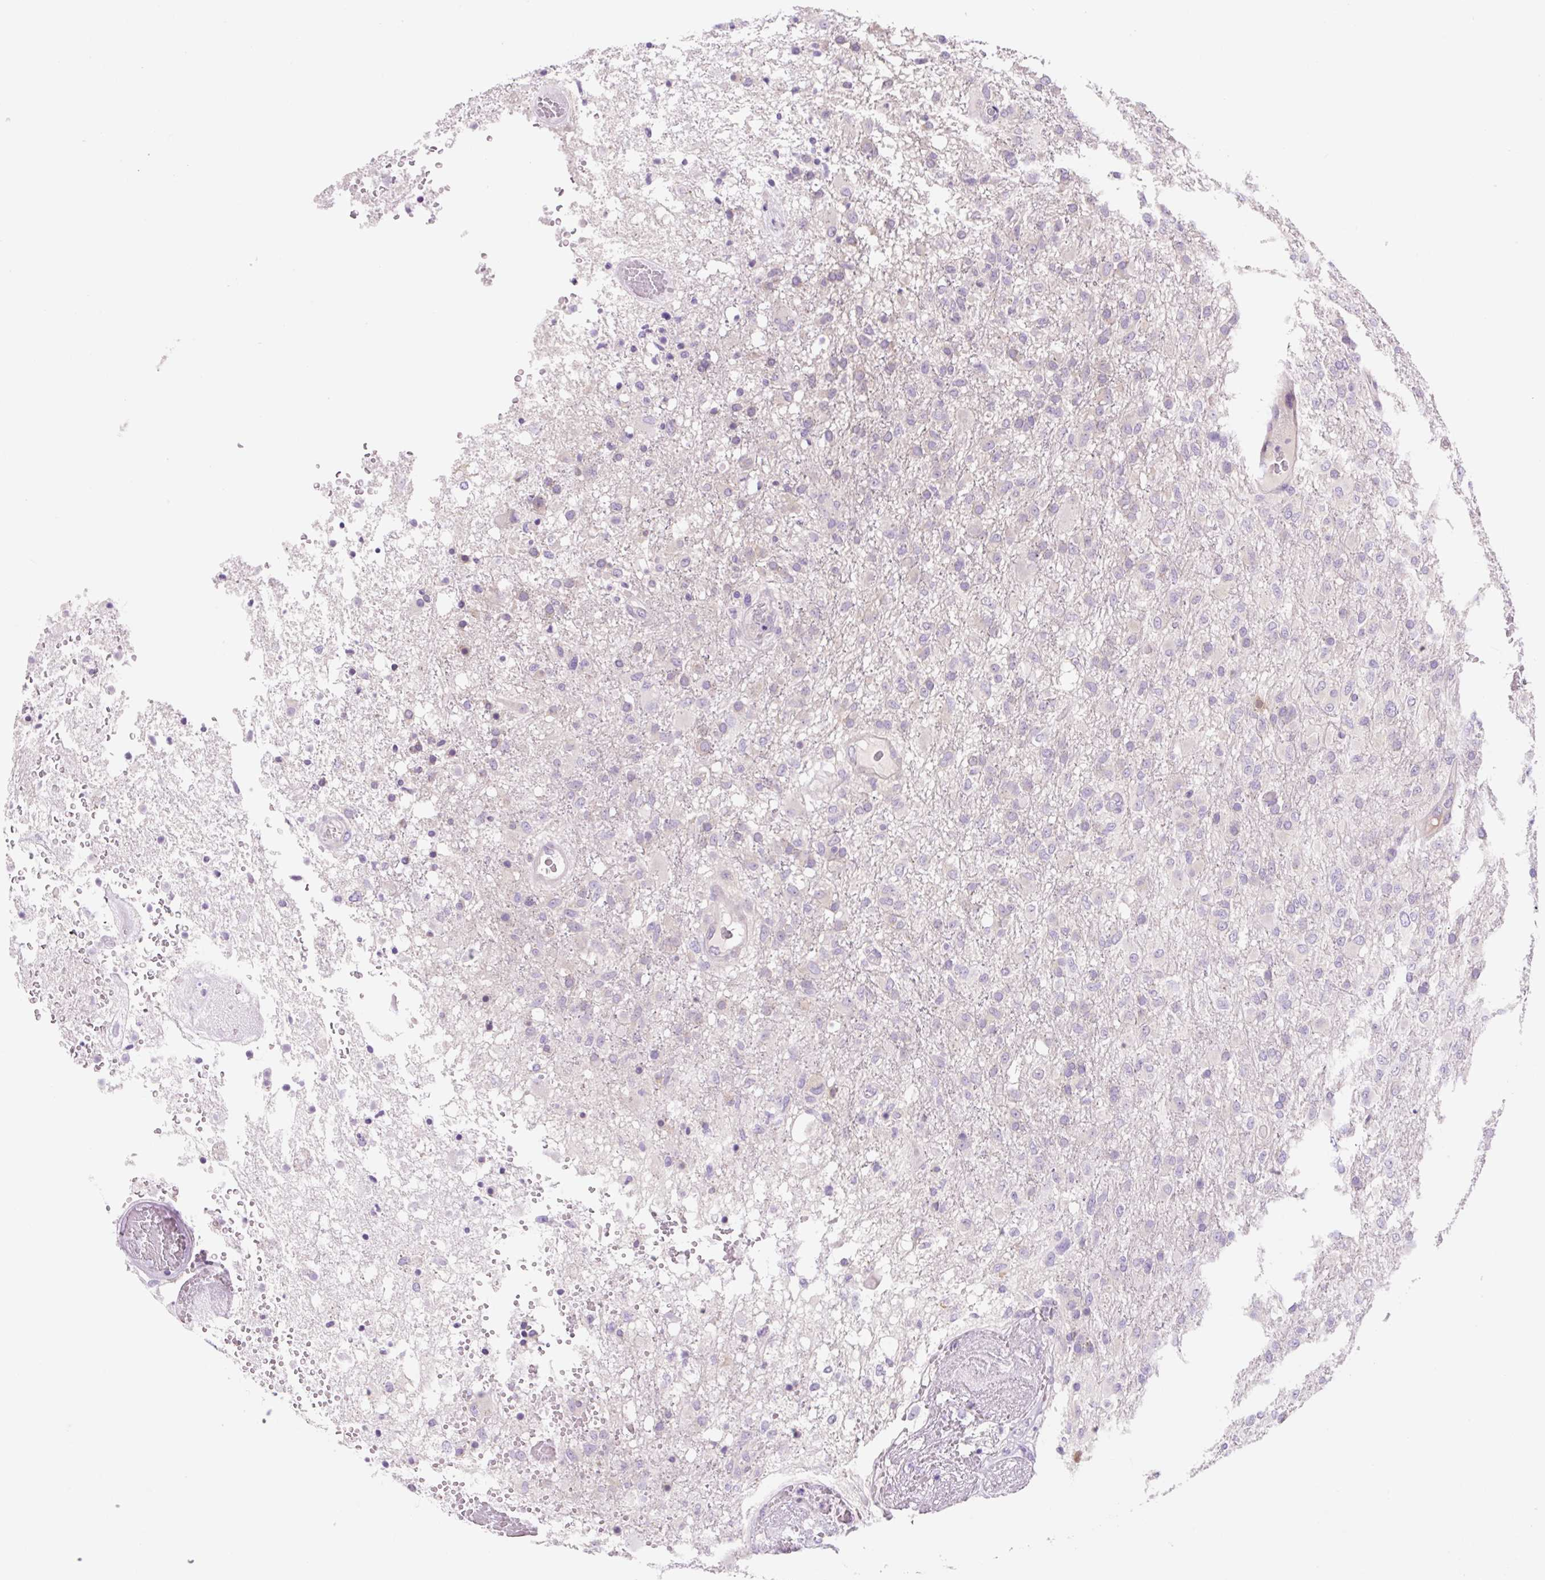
{"staining": {"intensity": "negative", "quantity": "none", "location": "none"}, "tissue": "glioma", "cell_type": "Tumor cells", "image_type": "cancer", "snomed": [{"axis": "morphology", "description": "Glioma, malignant, High grade"}, {"axis": "topography", "description": "Brain"}], "caption": "Immunohistochemistry histopathology image of neoplastic tissue: human glioma stained with DAB reveals no significant protein positivity in tumor cells.", "gene": "CELF6", "patient": {"sex": "female", "age": 74}}